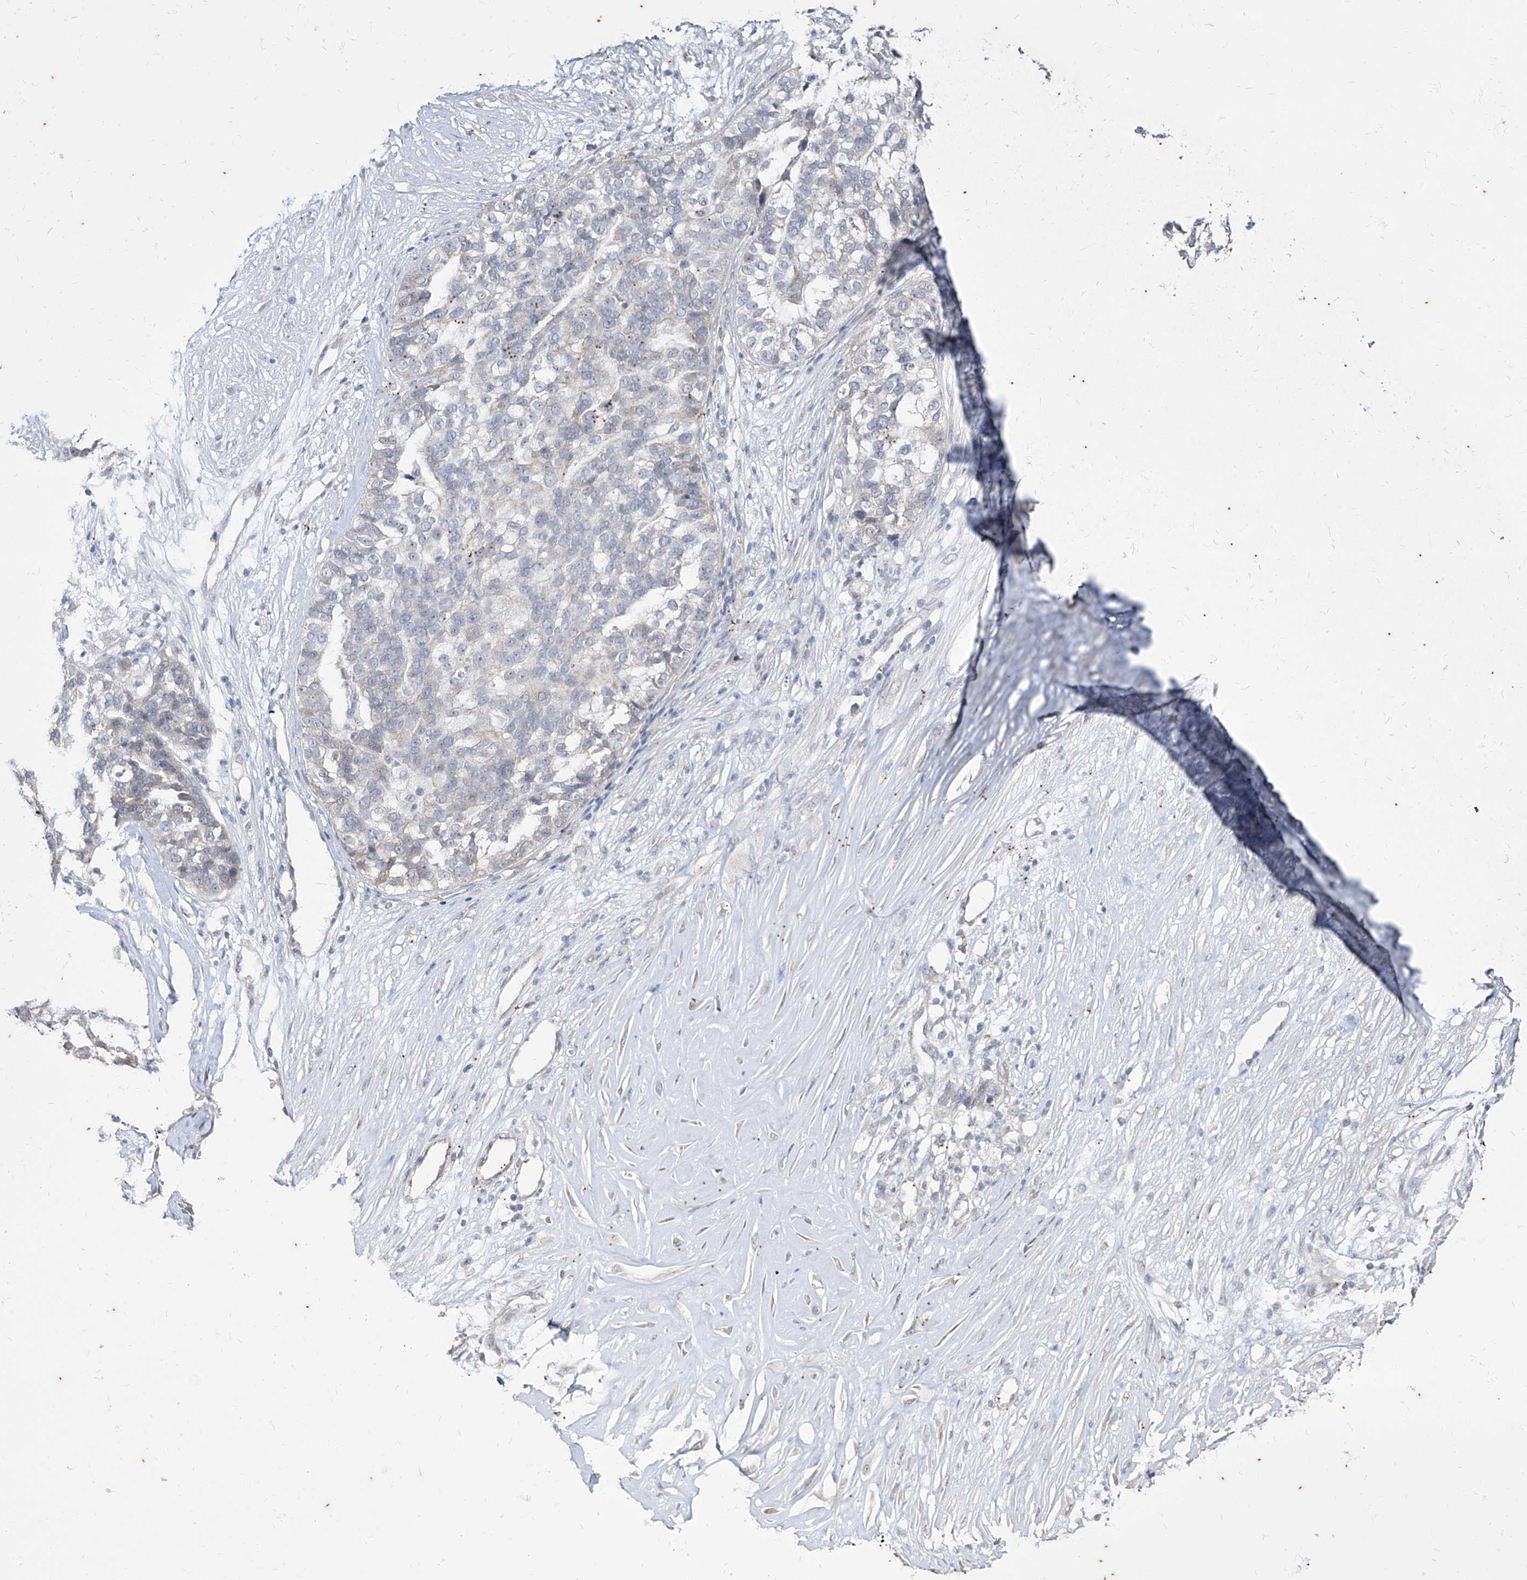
{"staining": {"intensity": "negative", "quantity": "none", "location": "none"}, "tissue": "ovarian cancer", "cell_type": "Tumor cells", "image_type": "cancer", "snomed": [{"axis": "morphology", "description": "Cystadenocarcinoma, serous, NOS"}, {"axis": "topography", "description": "Ovary"}], "caption": "The immunohistochemistry photomicrograph has no significant staining in tumor cells of ovarian cancer tissue.", "gene": "PHF20L1", "patient": {"sex": "female", "age": 59}}